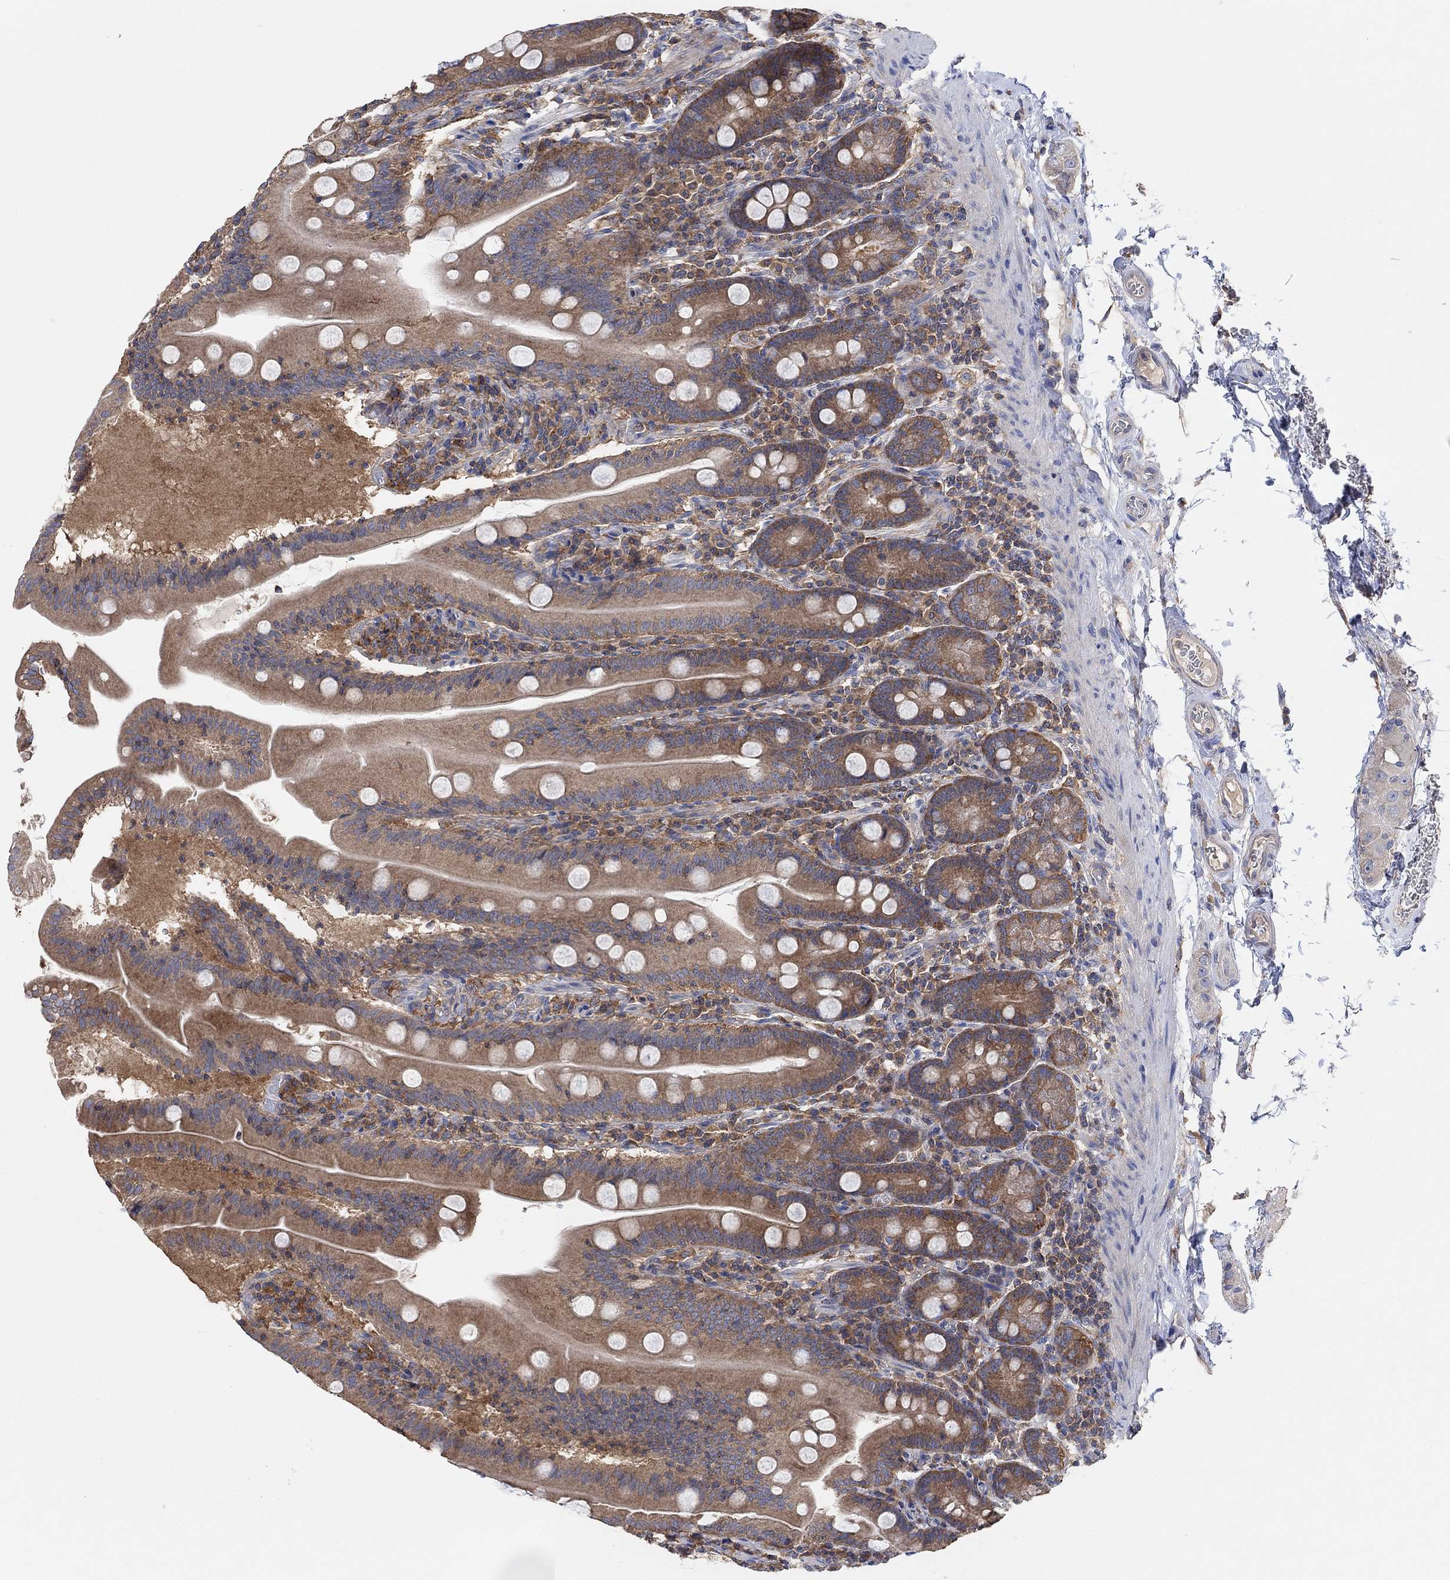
{"staining": {"intensity": "moderate", "quantity": ">75%", "location": "cytoplasmic/membranous"}, "tissue": "small intestine", "cell_type": "Glandular cells", "image_type": "normal", "snomed": [{"axis": "morphology", "description": "Normal tissue, NOS"}, {"axis": "topography", "description": "Small intestine"}], "caption": "DAB (3,3'-diaminobenzidine) immunohistochemical staining of benign small intestine reveals moderate cytoplasmic/membranous protein staining in about >75% of glandular cells. (IHC, brightfield microscopy, high magnification).", "gene": "BLOC1S3", "patient": {"sex": "male", "age": 37}}